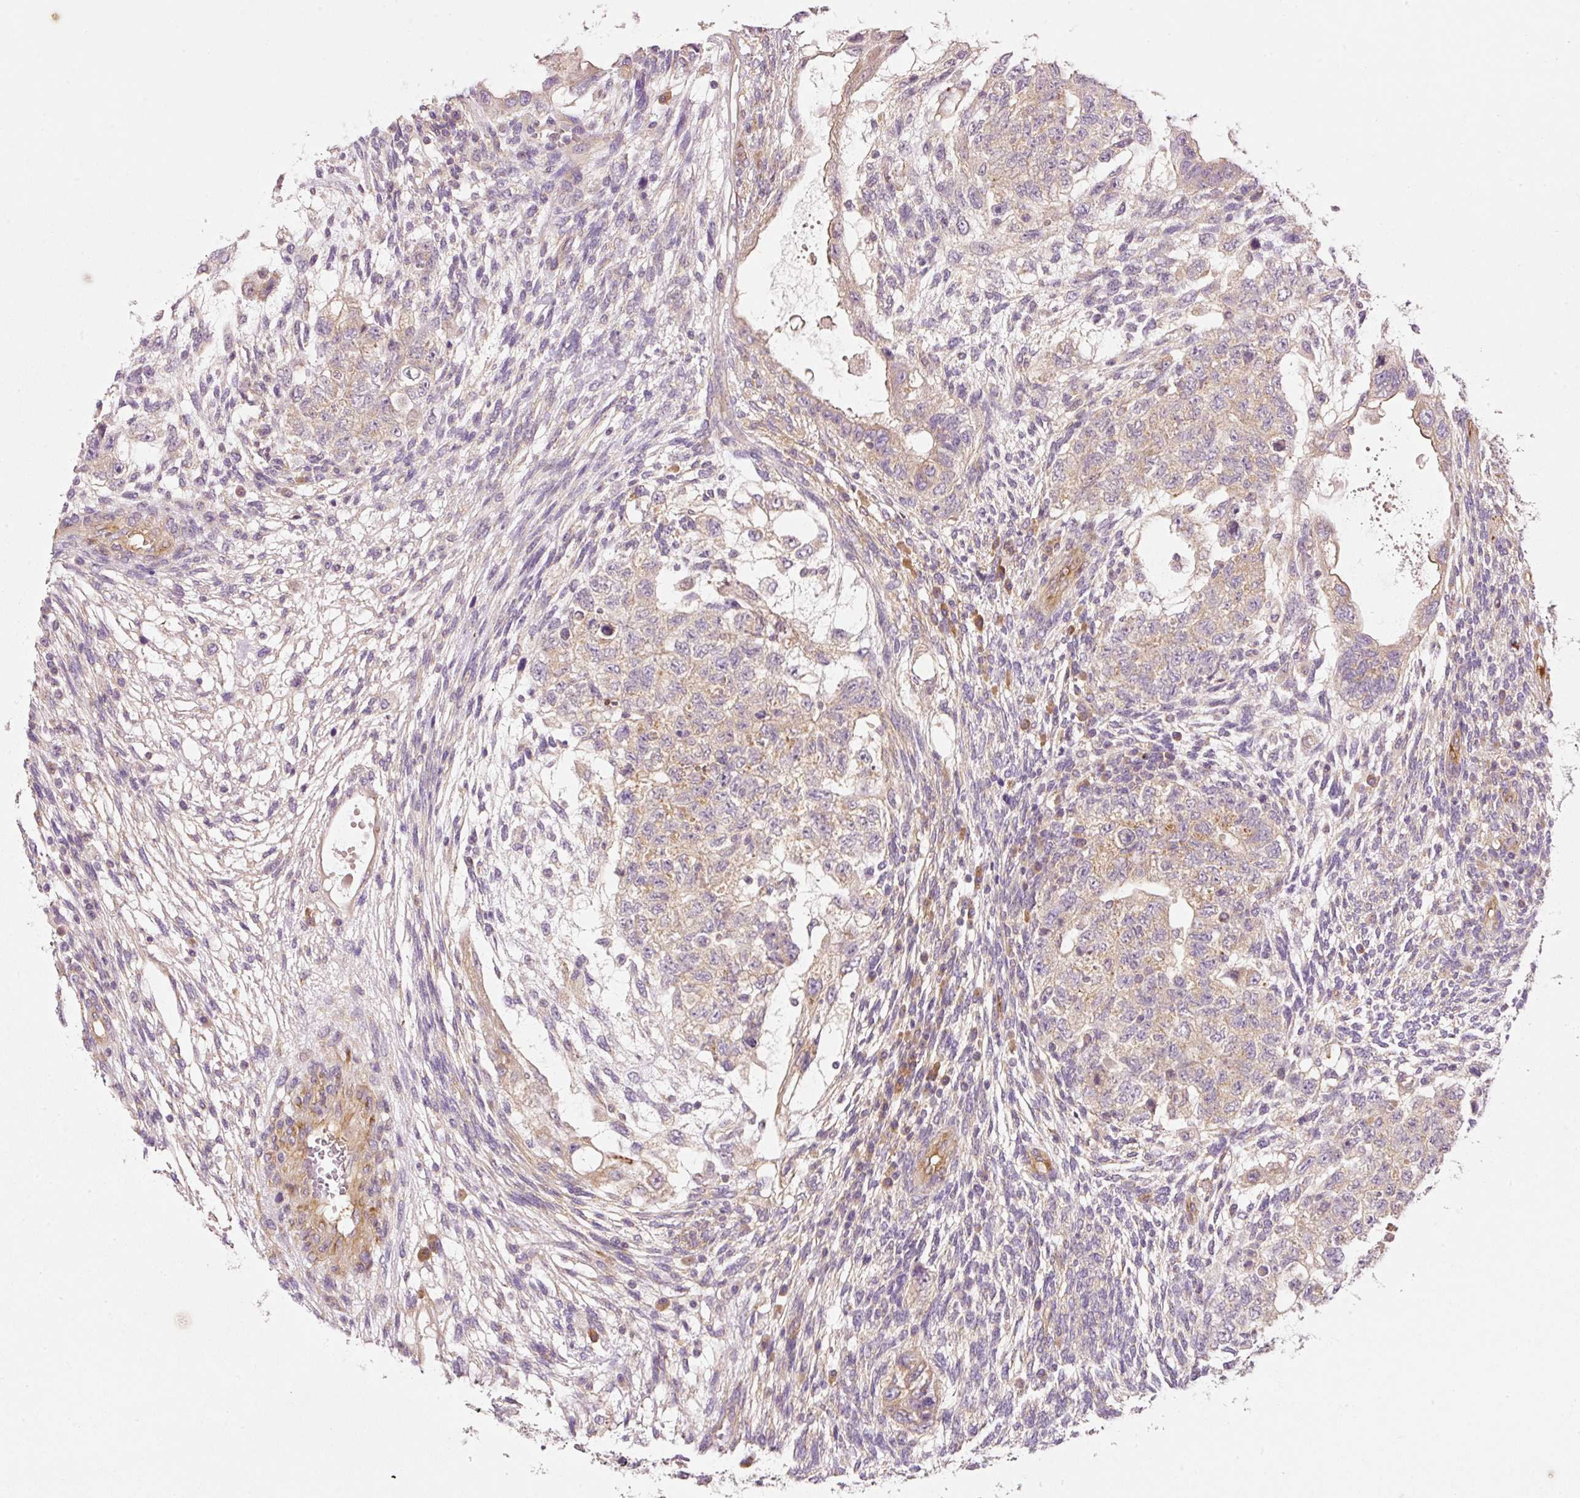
{"staining": {"intensity": "weak", "quantity": ">75%", "location": "cytoplasmic/membranous"}, "tissue": "testis cancer", "cell_type": "Tumor cells", "image_type": "cancer", "snomed": [{"axis": "morphology", "description": "Normal tissue, NOS"}, {"axis": "morphology", "description": "Carcinoma, Embryonal, NOS"}, {"axis": "topography", "description": "Testis"}], "caption": "Human testis embryonal carcinoma stained with a protein marker exhibits weak staining in tumor cells.", "gene": "RNF167", "patient": {"sex": "male", "age": 36}}